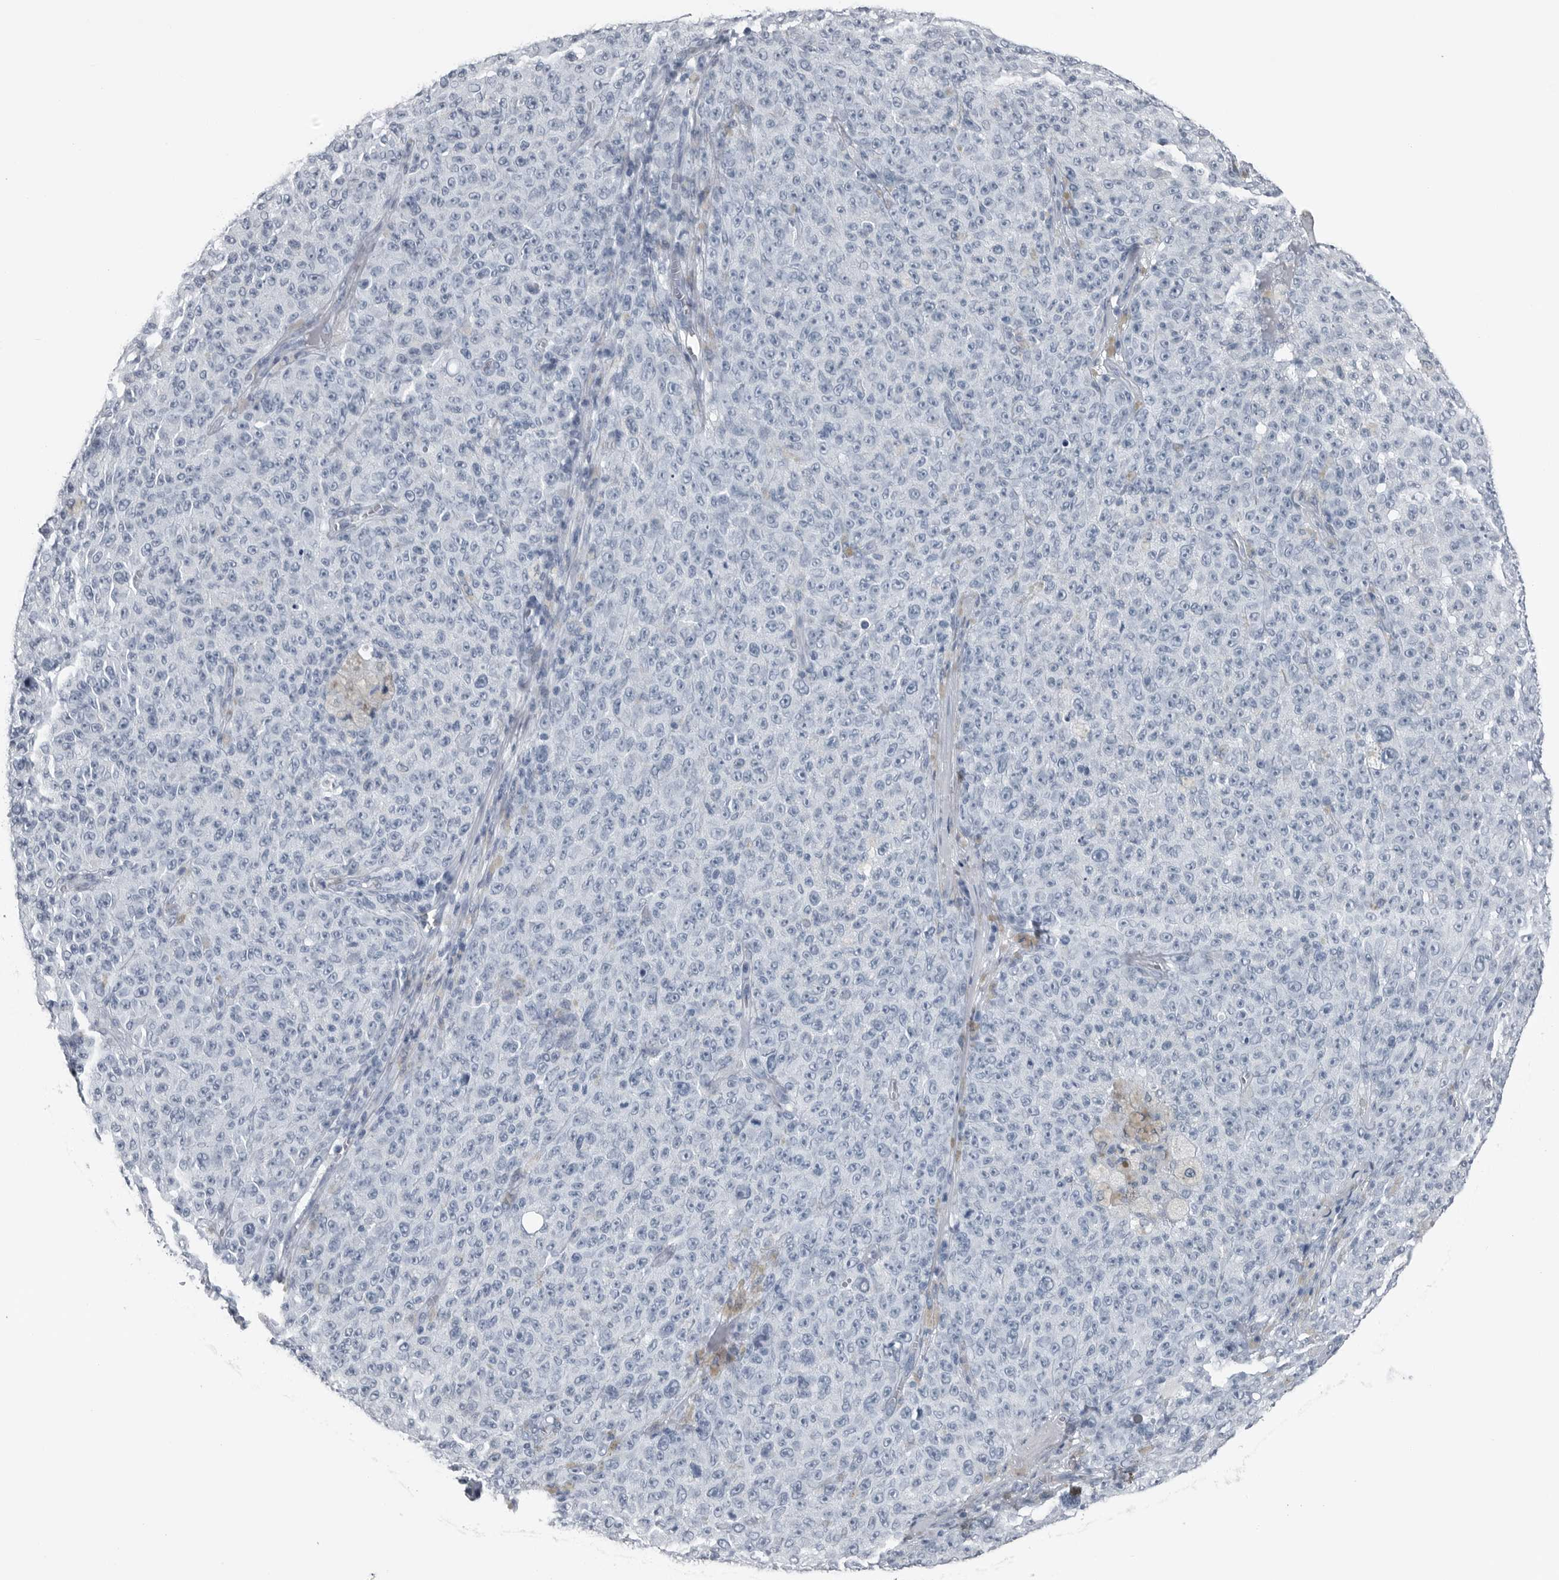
{"staining": {"intensity": "negative", "quantity": "none", "location": "none"}, "tissue": "melanoma", "cell_type": "Tumor cells", "image_type": "cancer", "snomed": [{"axis": "morphology", "description": "Malignant melanoma, NOS"}, {"axis": "topography", "description": "Skin"}], "caption": "This is an immunohistochemistry (IHC) photomicrograph of malignant melanoma. There is no expression in tumor cells.", "gene": "SPINK1", "patient": {"sex": "female", "age": 82}}